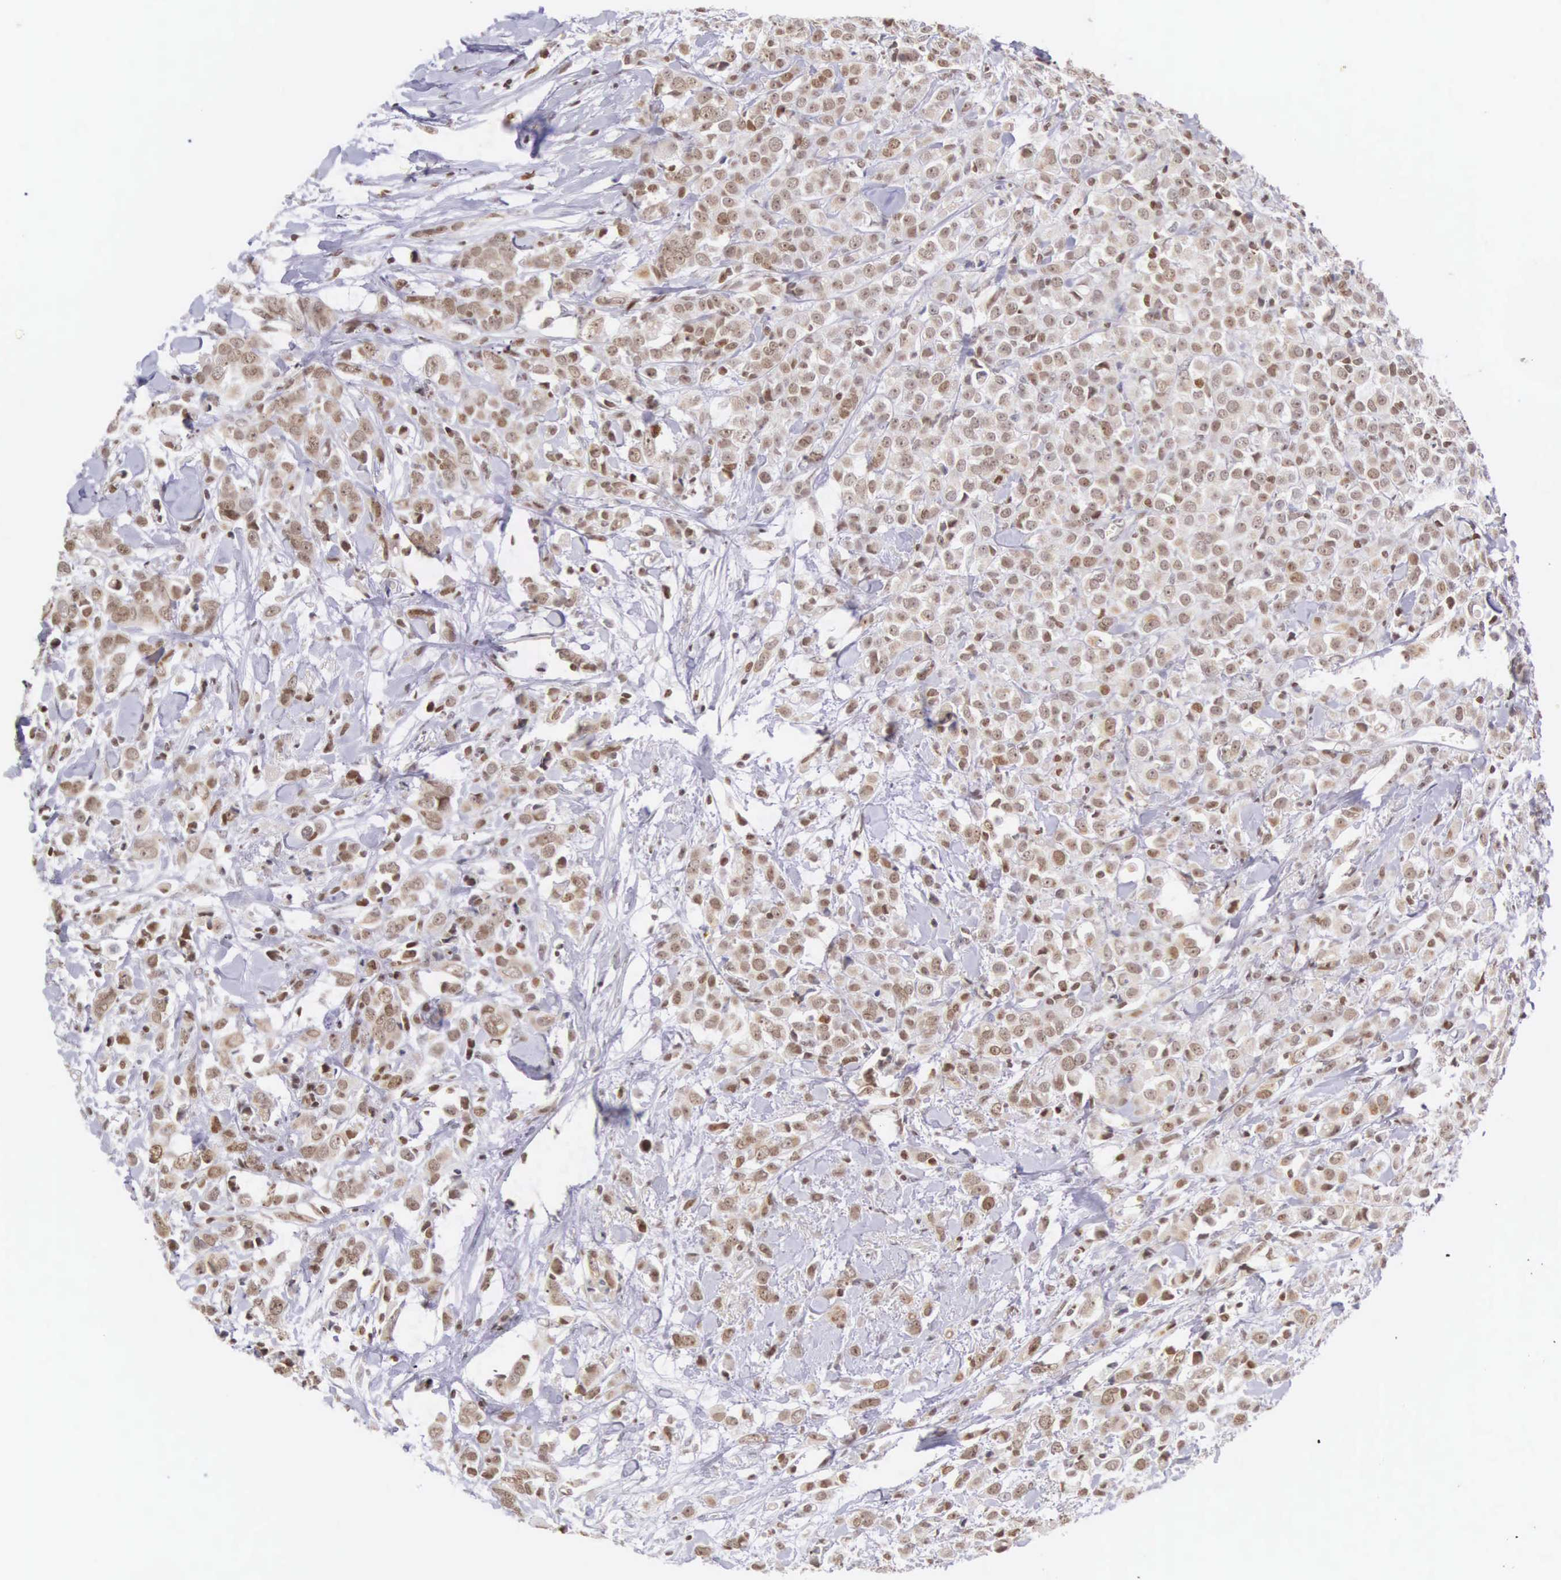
{"staining": {"intensity": "moderate", "quantity": "25%-75%", "location": "nuclear"}, "tissue": "breast cancer", "cell_type": "Tumor cells", "image_type": "cancer", "snomed": [{"axis": "morphology", "description": "Lobular carcinoma"}, {"axis": "topography", "description": "Breast"}], "caption": "A histopathology image showing moderate nuclear staining in about 25%-75% of tumor cells in breast lobular carcinoma, as visualized by brown immunohistochemical staining.", "gene": "VRK1", "patient": {"sex": "female", "age": 57}}